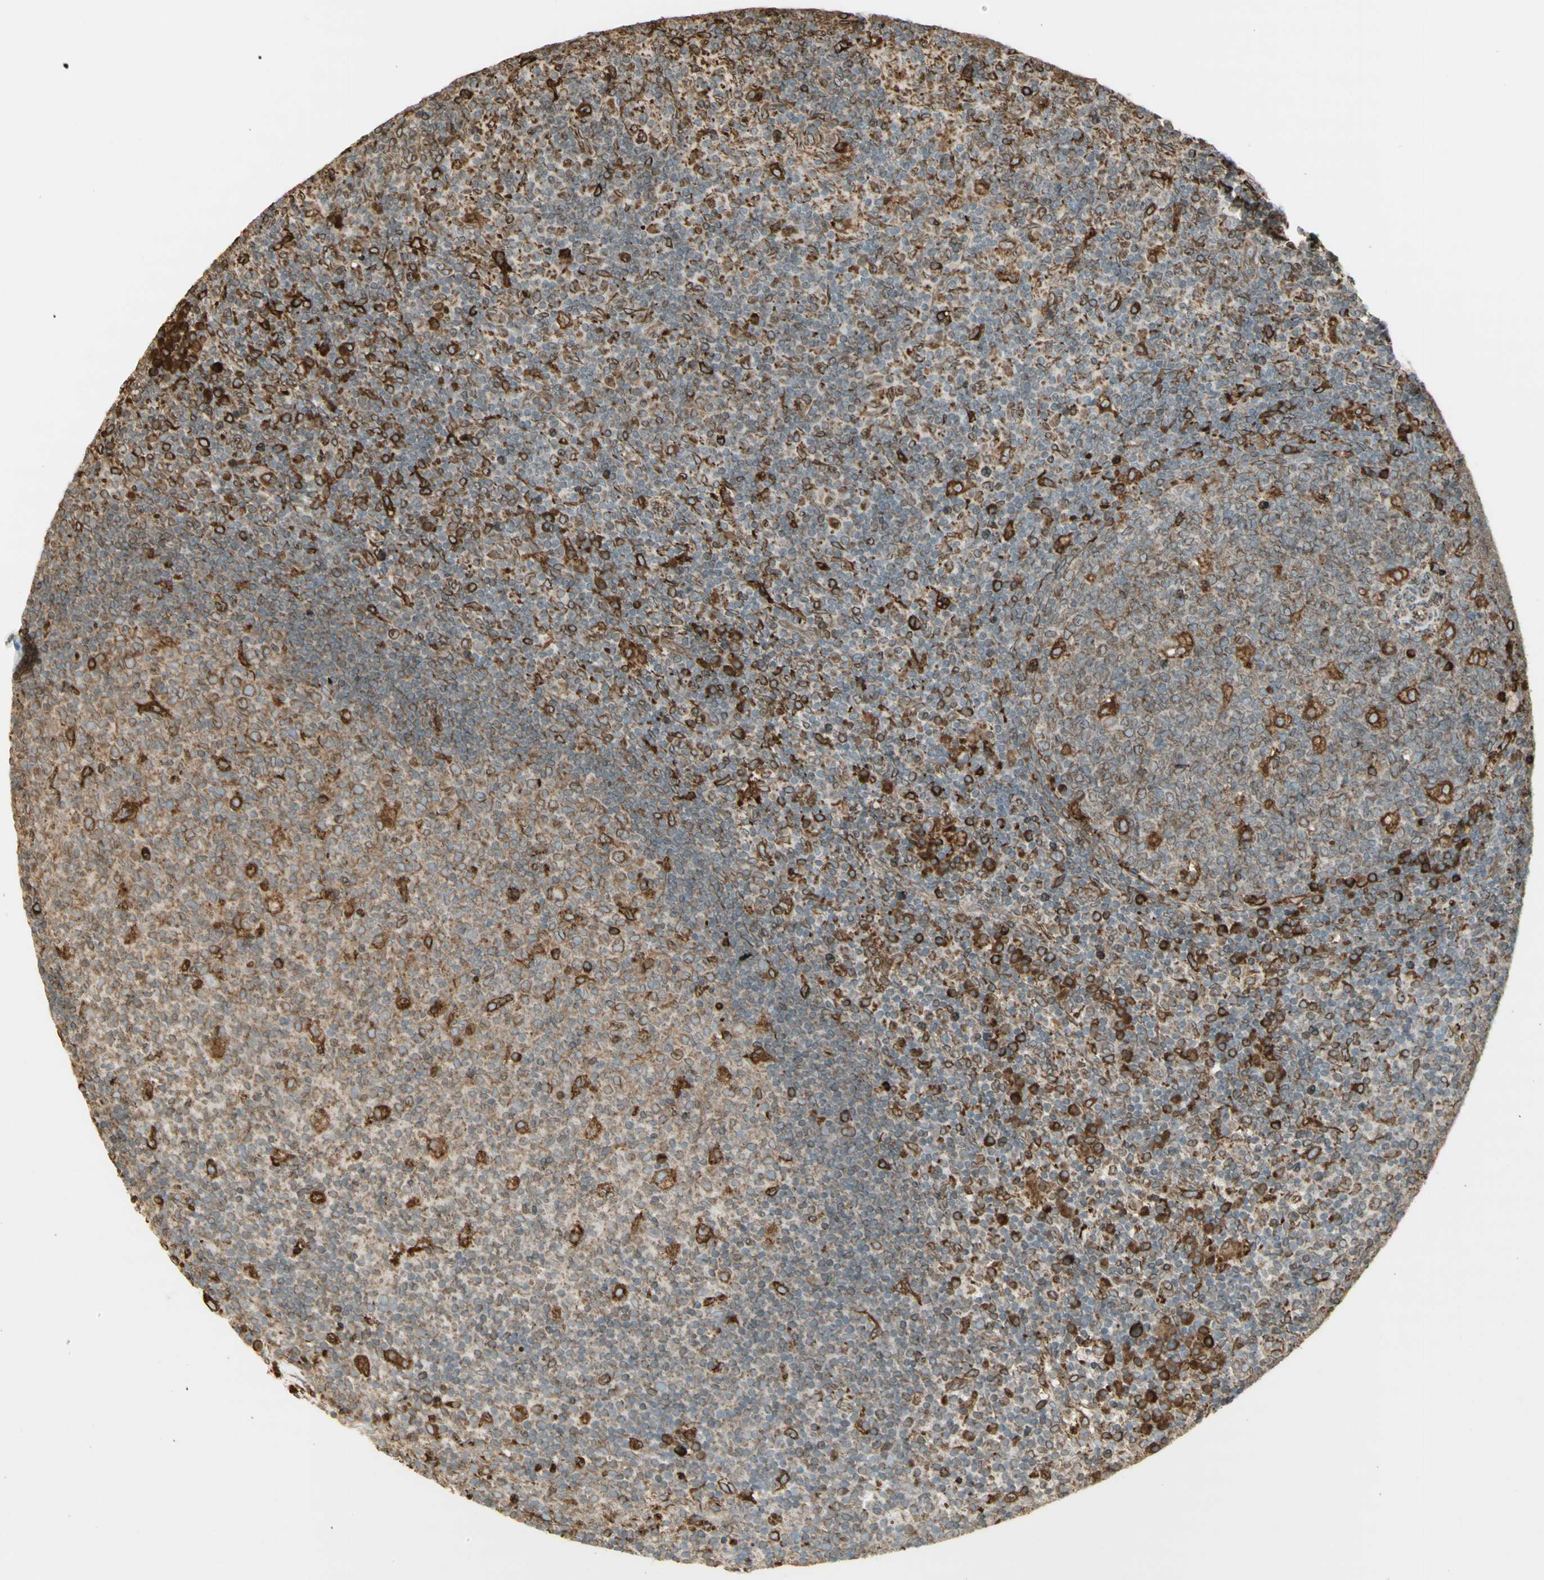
{"staining": {"intensity": "weak", "quantity": "25%-75%", "location": "cytoplasmic/membranous"}, "tissue": "lymph node", "cell_type": "Germinal center cells", "image_type": "normal", "snomed": [{"axis": "morphology", "description": "Normal tissue, NOS"}, {"axis": "morphology", "description": "Inflammation, NOS"}, {"axis": "topography", "description": "Lymph node"}], "caption": "Immunohistochemical staining of unremarkable lymph node demonstrates 25%-75% levels of weak cytoplasmic/membranous protein staining in approximately 25%-75% of germinal center cells.", "gene": "CANX", "patient": {"sex": "male", "age": 55}}